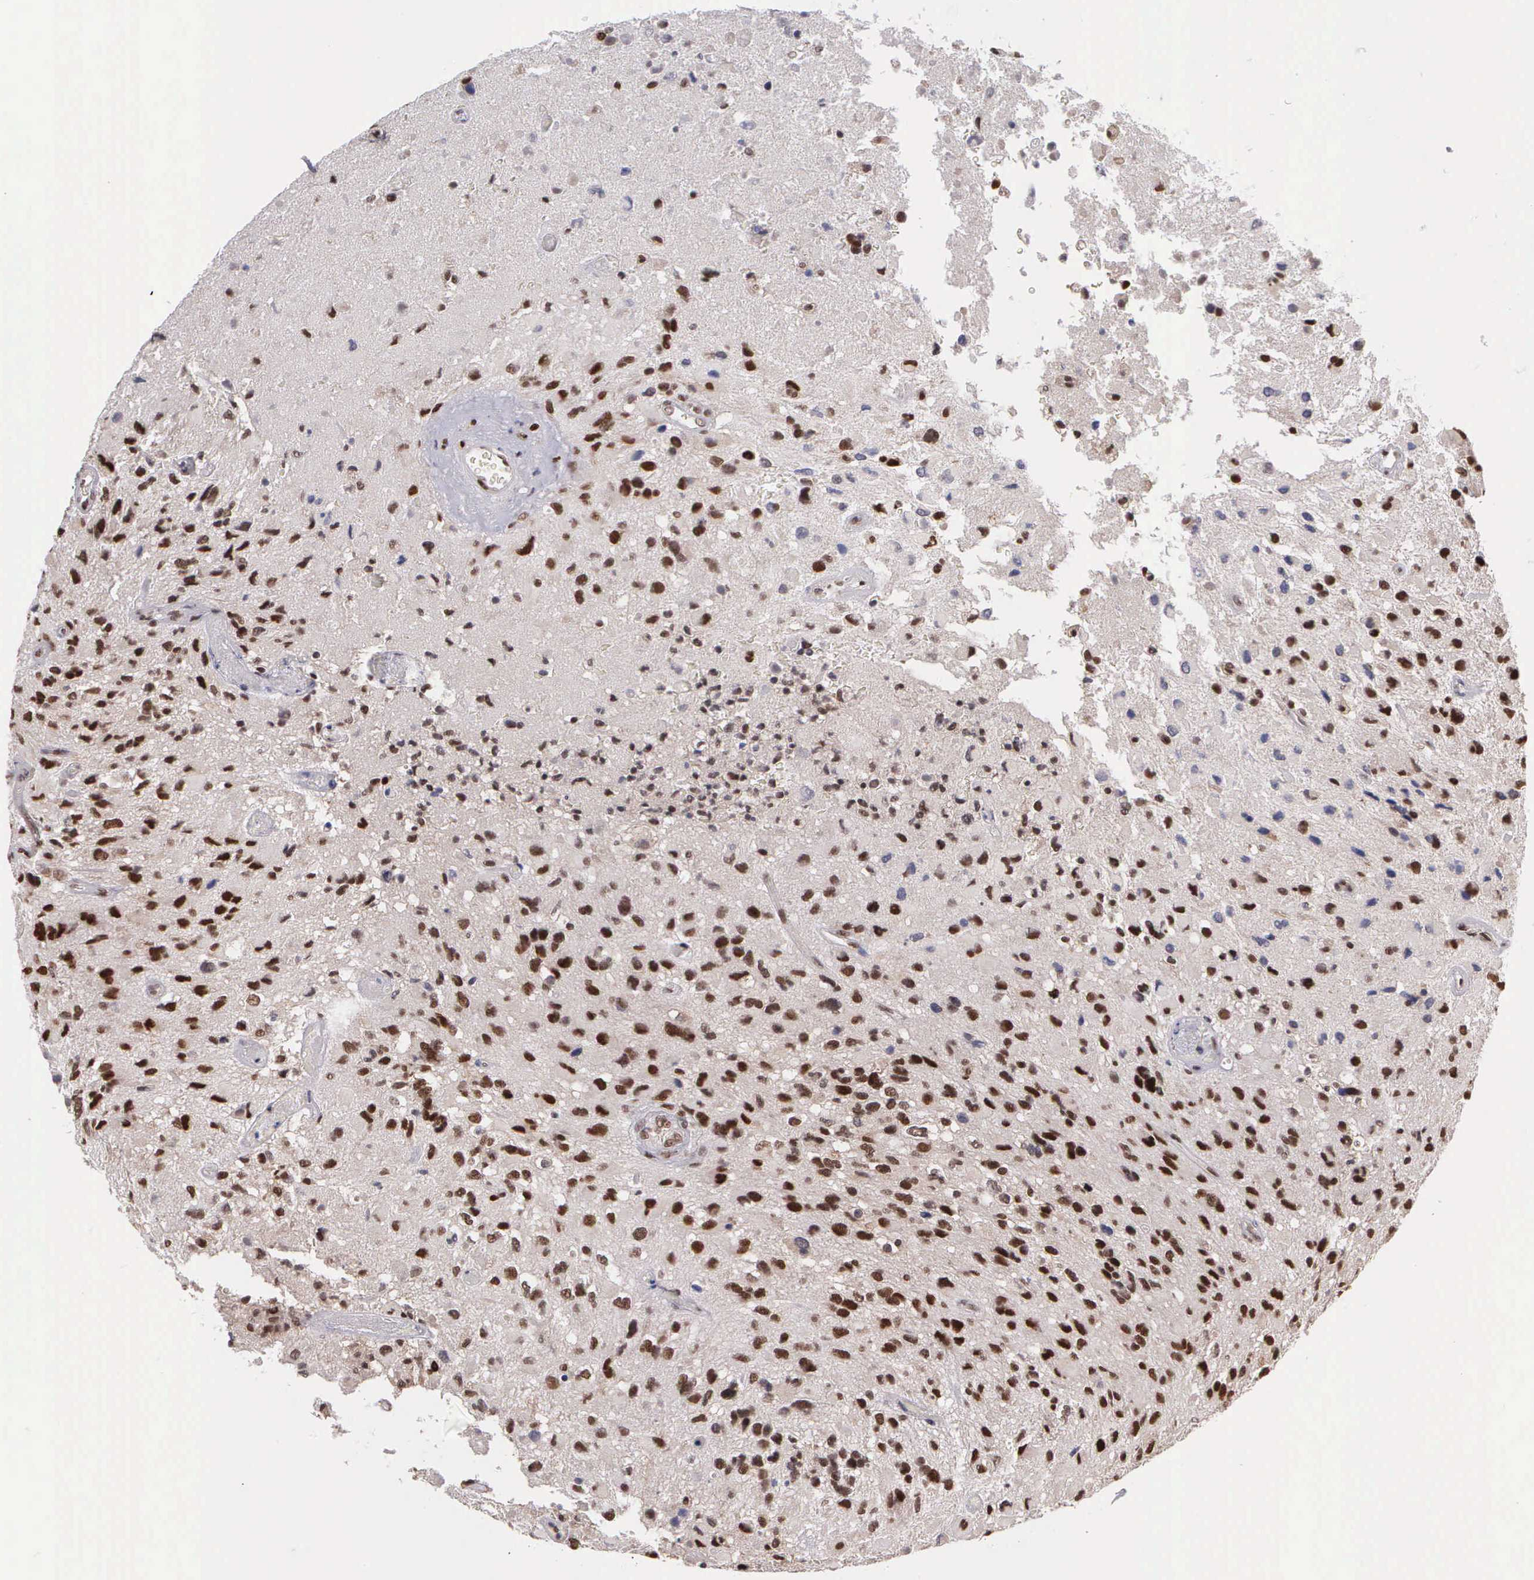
{"staining": {"intensity": "moderate", "quantity": ">75%", "location": "cytoplasmic/membranous,nuclear"}, "tissue": "glioma", "cell_type": "Tumor cells", "image_type": "cancer", "snomed": [{"axis": "morphology", "description": "Glioma, malignant, High grade"}, {"axis": "topography", "description": "Brain"}], "caption": "Immunohistochemistry (IHC) of malignant glioma (high-grade) displays medium levels of moderate cytoplasmic/membranous and nuclear expression in approximately >75% of tumor cells.", "gene": "UBR7", "patient": {"sex": "male", "age": 69}}